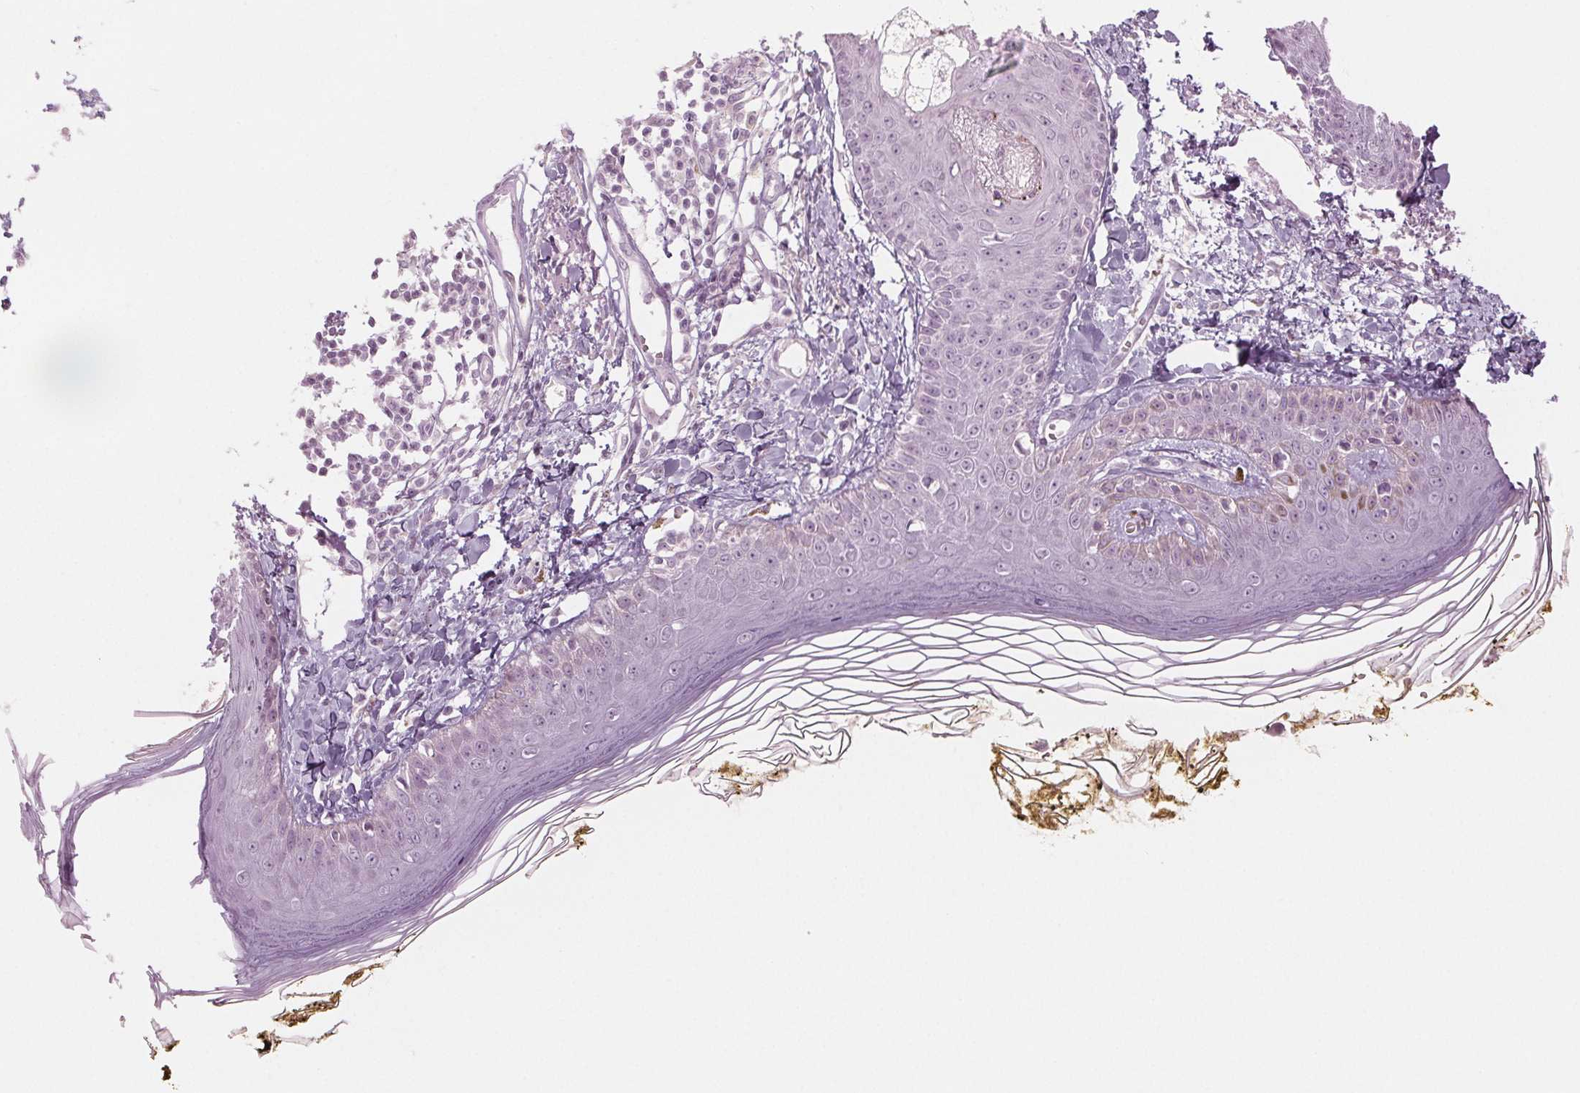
{"staining": {"intensity": "negative", "quantity": "none", "location": "none"}, "tissue": "skin", "cell_type": "Fibroblasts", "image_type": "normal", "snomed": [{"axis": "morphology", "description": "Normal tissue, NOS"}, {"axis": "topography", "description": "Skin"}], "caption": "This is an immunohistochemistry photomicrograph of normal skin. There is no staining in fibroblasts.", "gene": "EHHADH", "patient": {"sex": "male", "age": 76}}